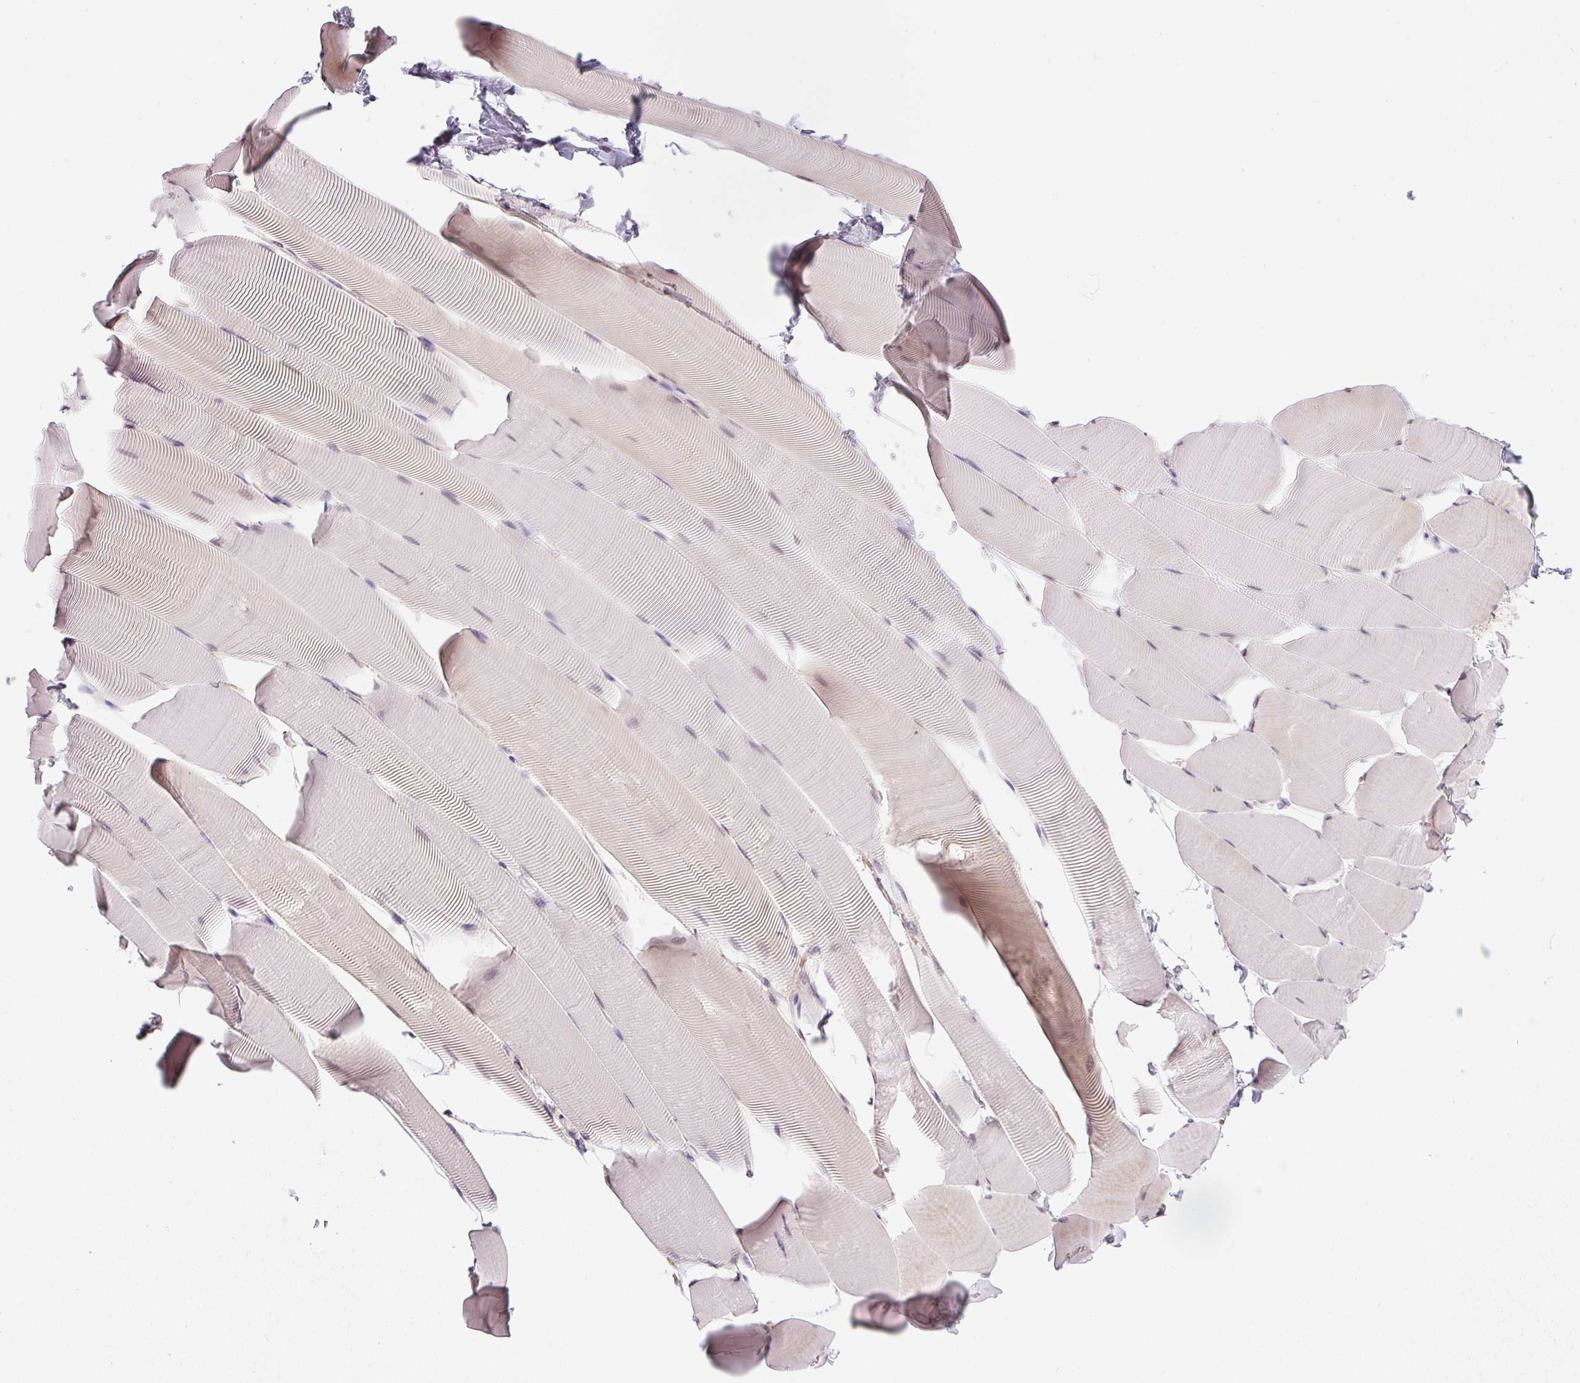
{"staining": {"intensity": "moderate", "quantity": "<25%", "location": "cytoplasmic/membranous"}, "tissue": "skeletal muscle", "cell_type": "Myocytes", "image_type": "normal", "snomed": [{"axis": "morphology", "description": "Normal tissue, NOS"}, {"axis": "topography", "description": "Skeletal muscle"}], "caption": "Human skeletal muscle stained with a protein marker demonstrates moderate staining in myocytes.", "gene": "TBC1D2B", "patient": {"sex": "male", "age": 25}}